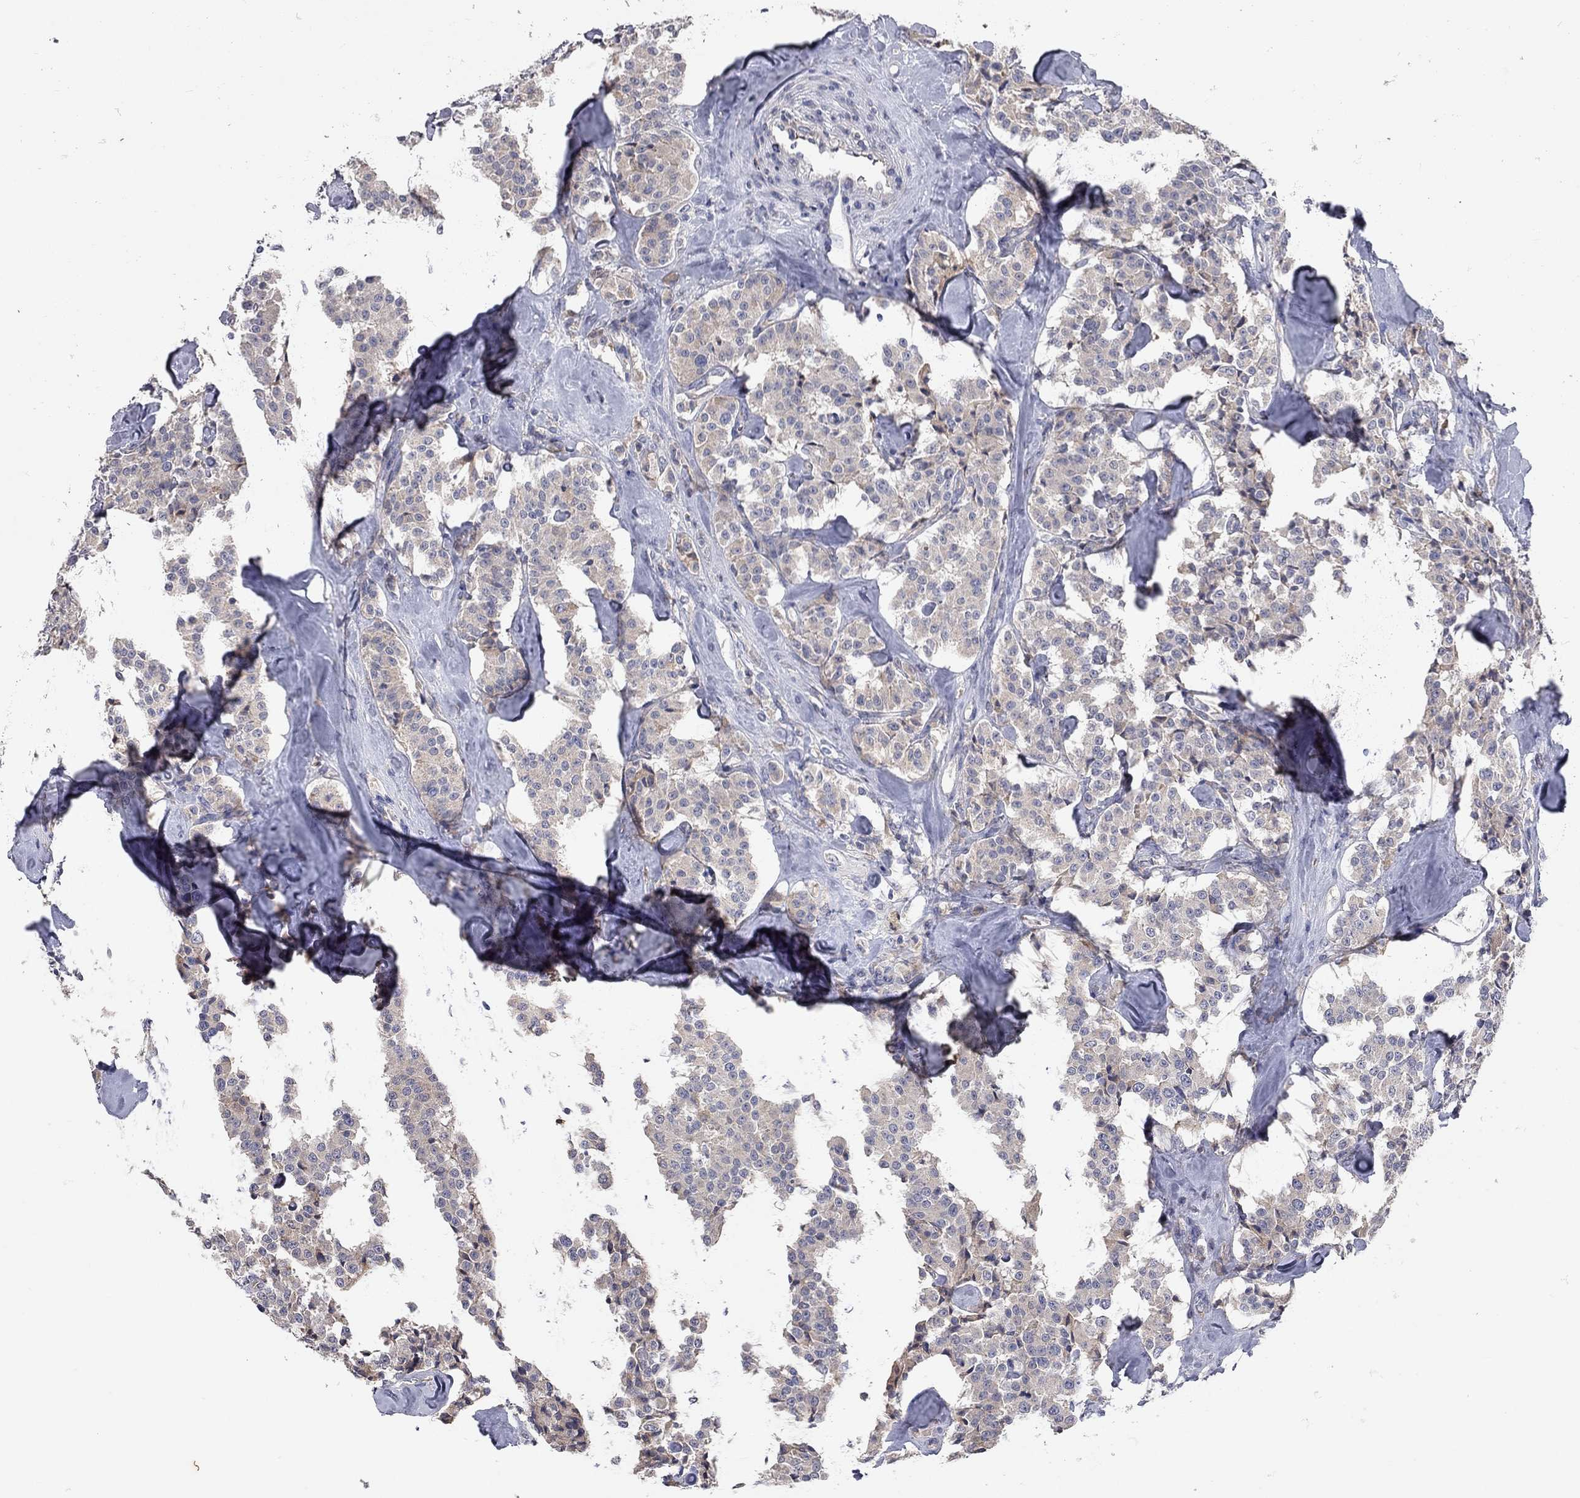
{"staining": {"intensity": "weak", "quantity": ">75%", "location": "cytoplasmic/membranous"}, "tissue": "carcinoid", "cell_type": "Tumor cells", "image_type": "cancer", "snomed": [{"axis": "morphology", "description": "Carcinoid, malignant, NOS"}, {"axis": "topography", "description": "Pancreas"}], "caption": "Tumor cells show low levels of weak cytoplasmic/membranous expression in approximately >75% of cells in human malignant carcinoid.", "gene": "XAGE2", "patient": {"sex": "male", "age": 41}}